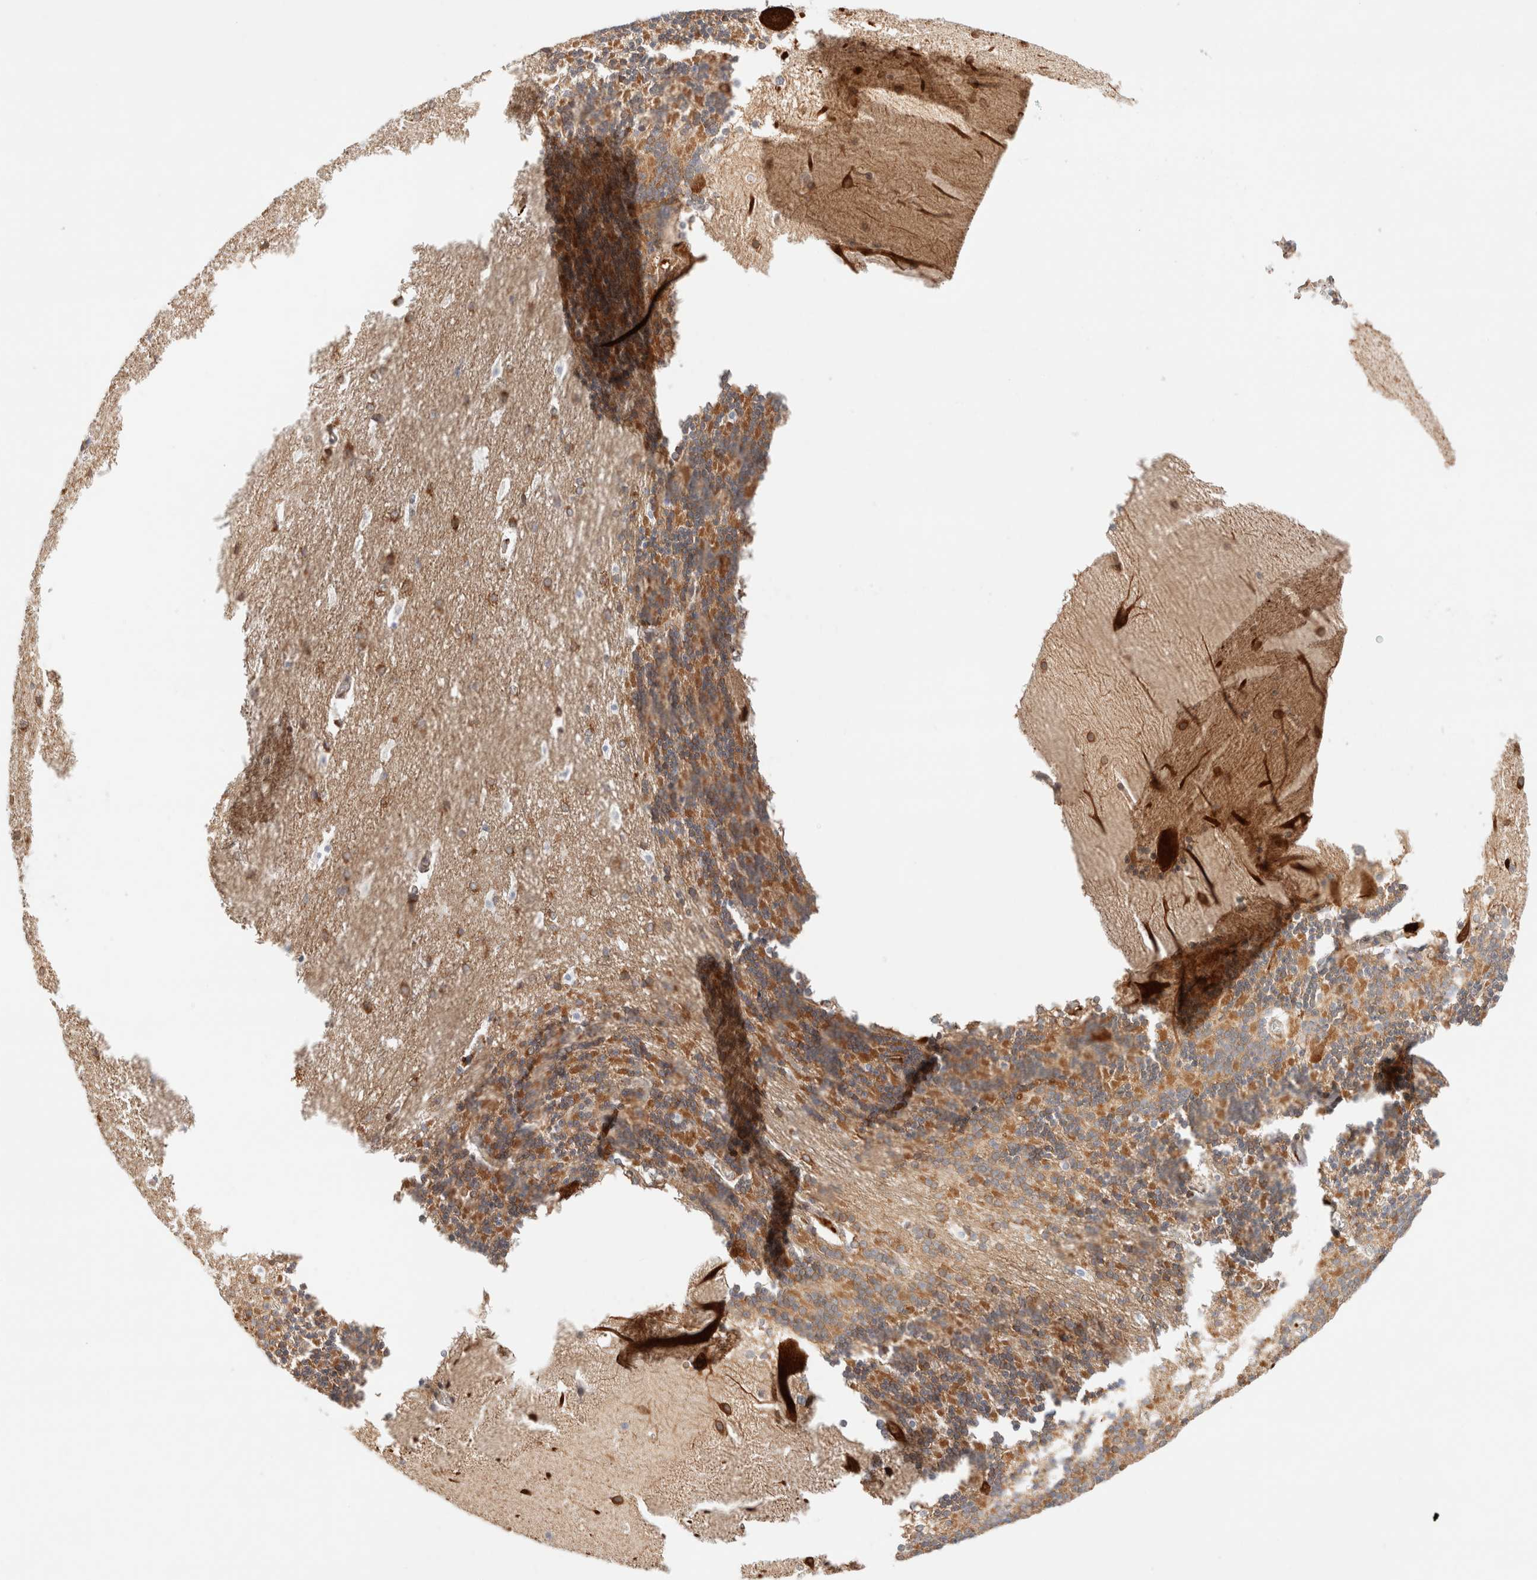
{"staining": {"intensity": "moderate", "quantity": ">75%", "location": "cytoplasmic/membranous"}, "tissue": "cerebellum", "cell_type": "Cells in granular layer", "image_type": "normal", "snomed": [{"axis": "morphology", "description": "Normal tissue, NOS"}, {"axis": "topography", "description": "Cerebellum"}], "caption": "IHC image of unremarkable human cerebellum stained for a protein (brown), which shows medium levels of moderate cytoplasmic/membranous staining in about >75% of cells in granular layer.", "gene": "RRP15", "patient": {"sex": "female", "age": 19}}